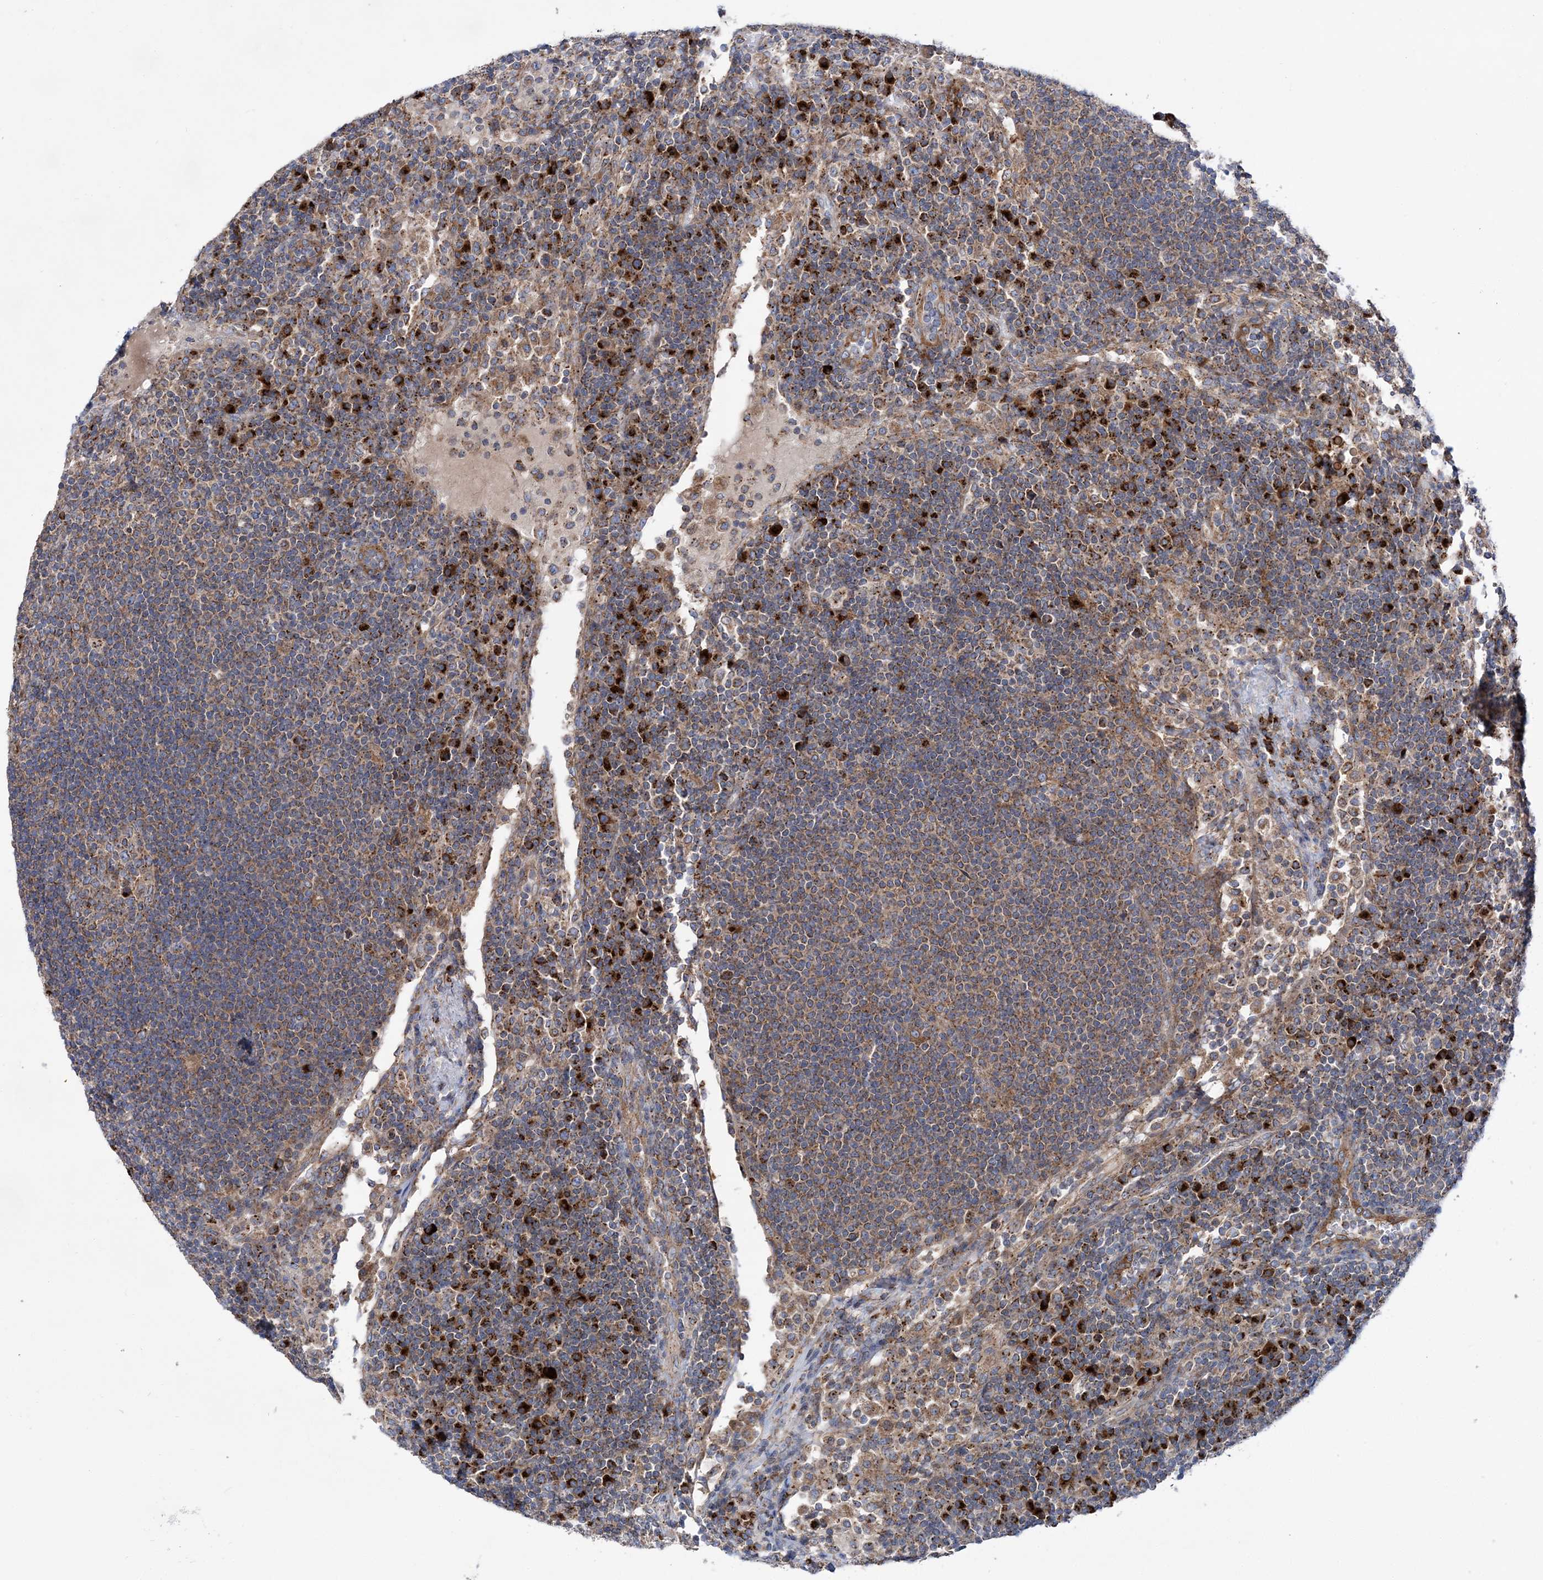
{"staining": {"intensity": "negative", "quantity": "none", "location": "none"}, "tissue": "lymph node", "cell_type": "Germinal center cells", "image_type": "normal", "snomed": [{"axis": "morphology", "description": "Normal tissue, NOS"}, {"axis": "topography", "description": "Lymph node"}], "caption": "Human lymph node stained for a protein using immunohistochemistry reveals no positivity in germinal center cells.", "gene": "COPB2", "patient": {"sex": "female", "age": 53}}